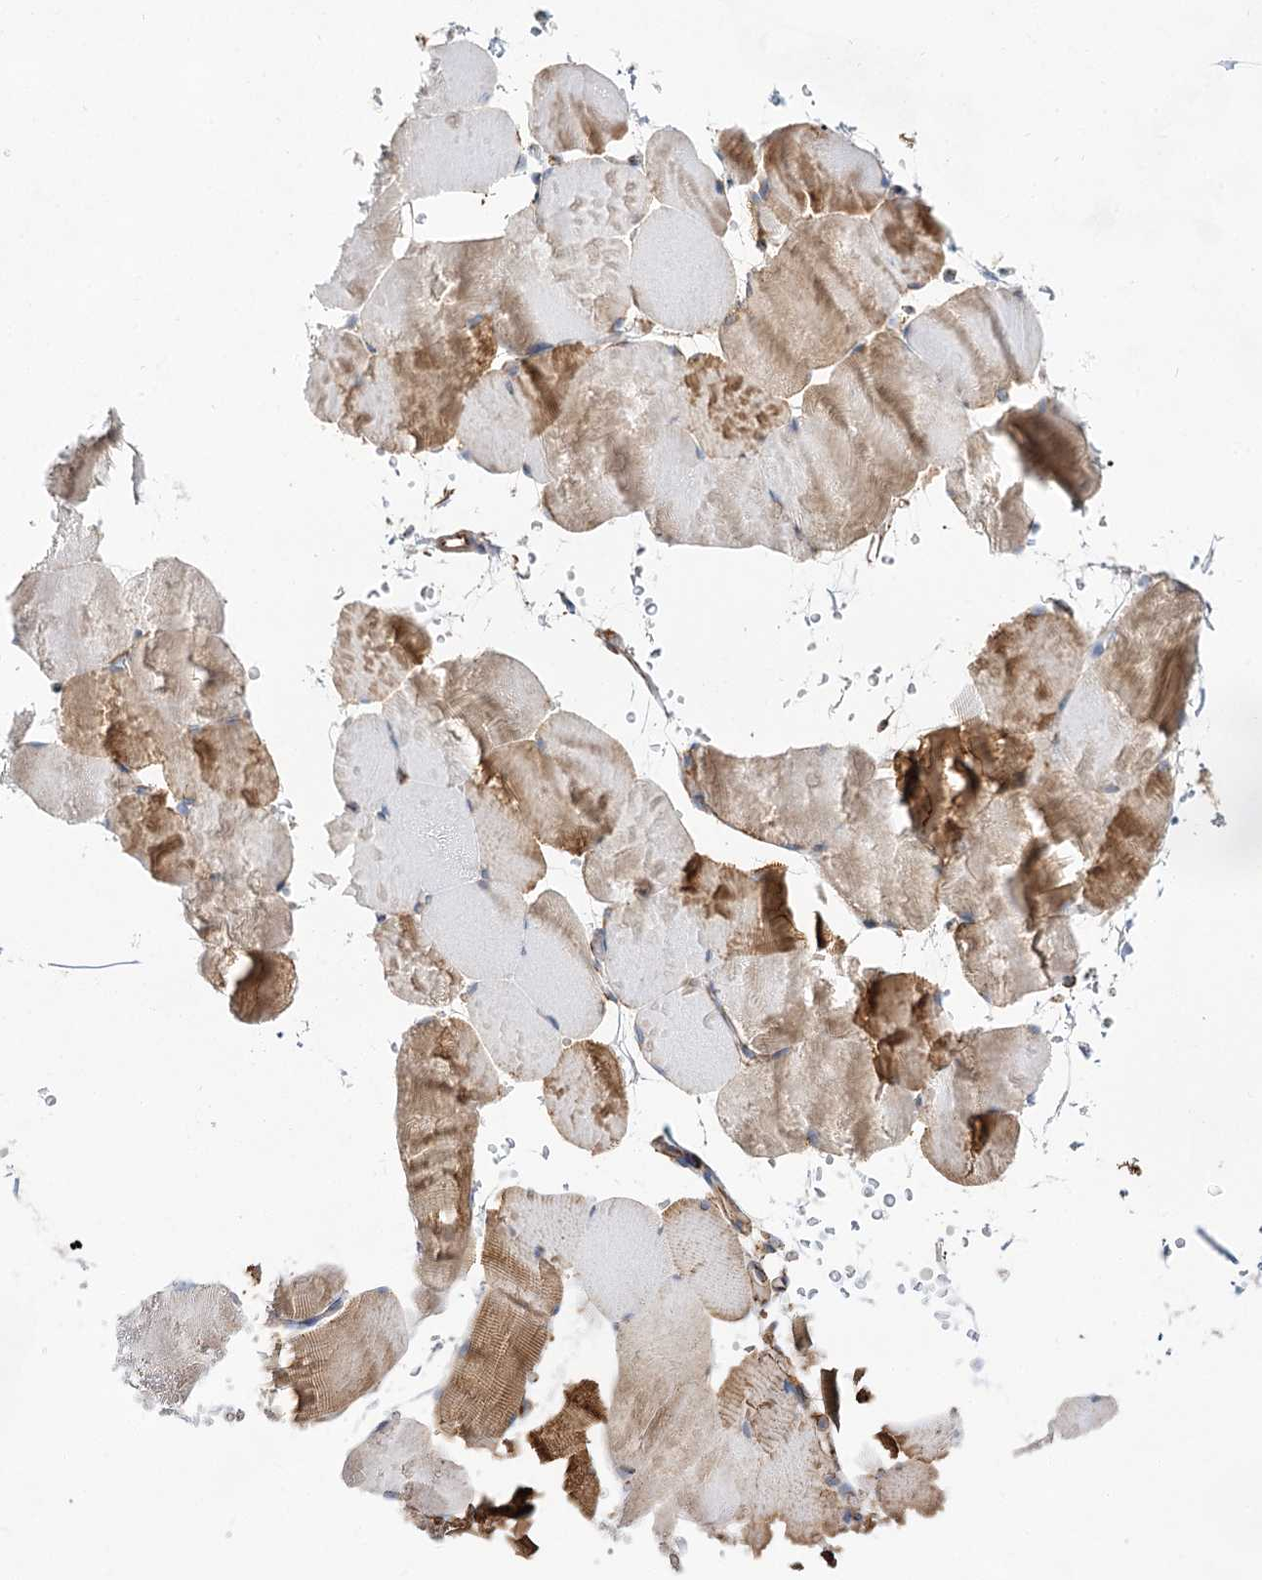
{"staining": {"intensity": "moderate", "quantity": "25%-75%", "location": "cytoplasmic/membranous"}, "tissue": "skeletal muscle", "cell_type": "Myocytes", "image_type": "normal", "snomed": [{"axis": "morphology", "description": "Normal tissue, NOS"}, {"axis": "topography", "description": "Skeletal muscle"}, {"axis": "topography", "description": "Parathyroid gland"}], "caption": "Immunohistochemical staining of benign human skeletal muscle demonstrates 25%-75% levels of moderate cytoplasmic/membranous protein staining in about 25%-75% of myocytes. Using DAB (3,3'-diaminobenzidine) (brown) and hematoxylin (blue) stains, captured at high magnification using brightfield microscopy.", "gene": "NADK2", "patient": {"sex": "female", "age": 37}}